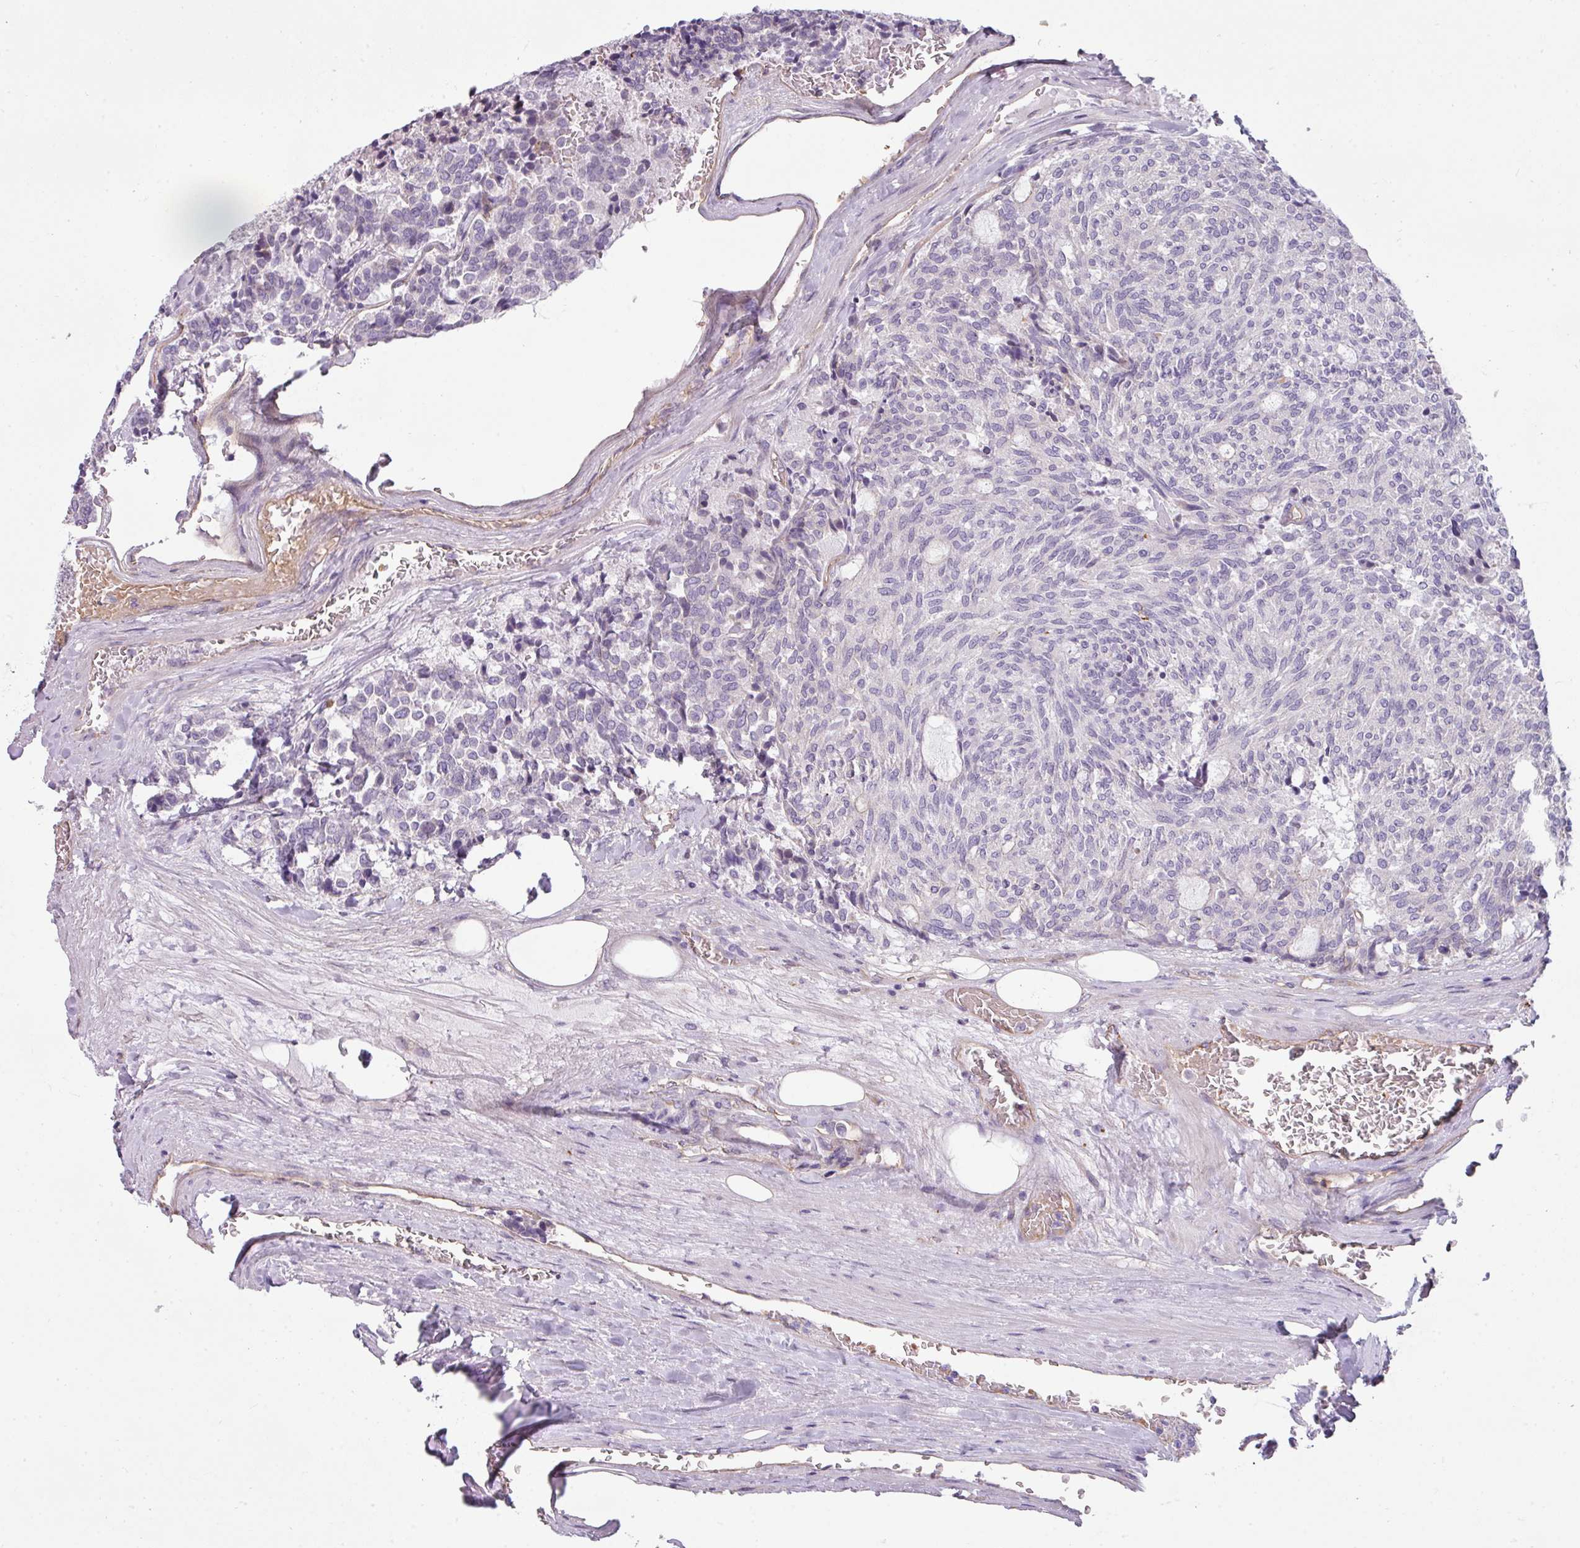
{"staining": {"intensity": "negative", "quantity": "none", "location": "none"}, "tissue": "carcinoid", "cell_type": "Tumor cells", "image_type": "cancer", "snomed": [{"axis": "morphology", "description": "Carcinoid, malignant, NOS"}, {"axis": "topography", "description": "Pancreas"}], "caption": "Tumor cells show no significant positivity in carcinoid (malignant).", "gene": "BUD23", "patient": {"sex": "female", "age": 54}}